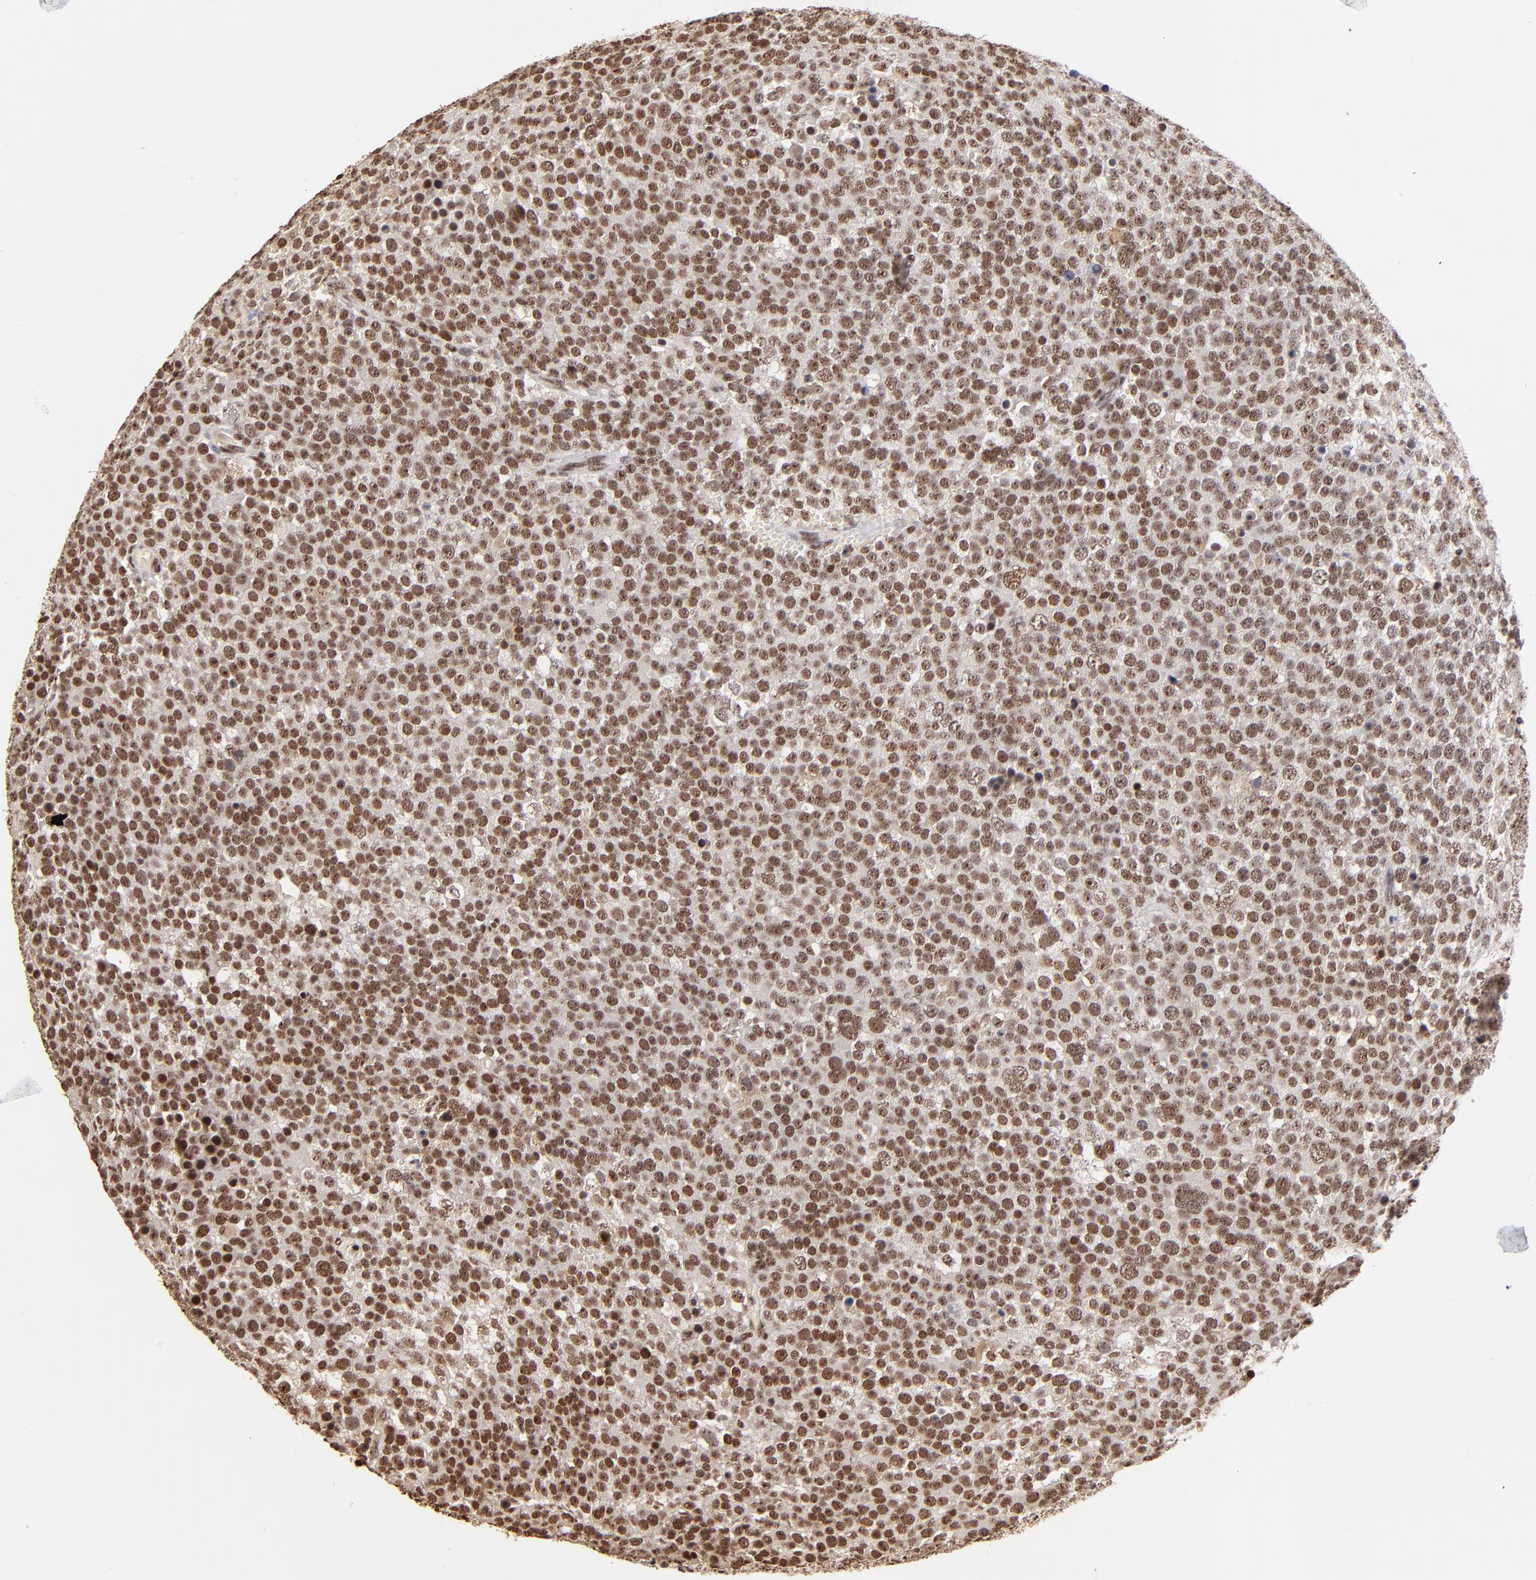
{"staining": {"intensity": "moderate", "quantity": ">75%", "location": "nuclear"}, "tissue": "testis cancer", "cell_type": "Tumor cells", "image_type": "cancer", "snomed": [{"axis": "morphology", "description": "Seminoma, NOS"}, {"axis": "topography", "description": "Testis"}], "caption": "Moderate nuclear protein expression is appreciated in about >75% of tumor cells in testis cancer (seminoma). The staining is performed using DAB (3,3'-diaminobenzidine) brown chromogen to label protein expression. The nuclei are counter-stained blue using hematoxylin.", "gene": "ZNF146", "patient": {"sex": "male", "age": 71}}